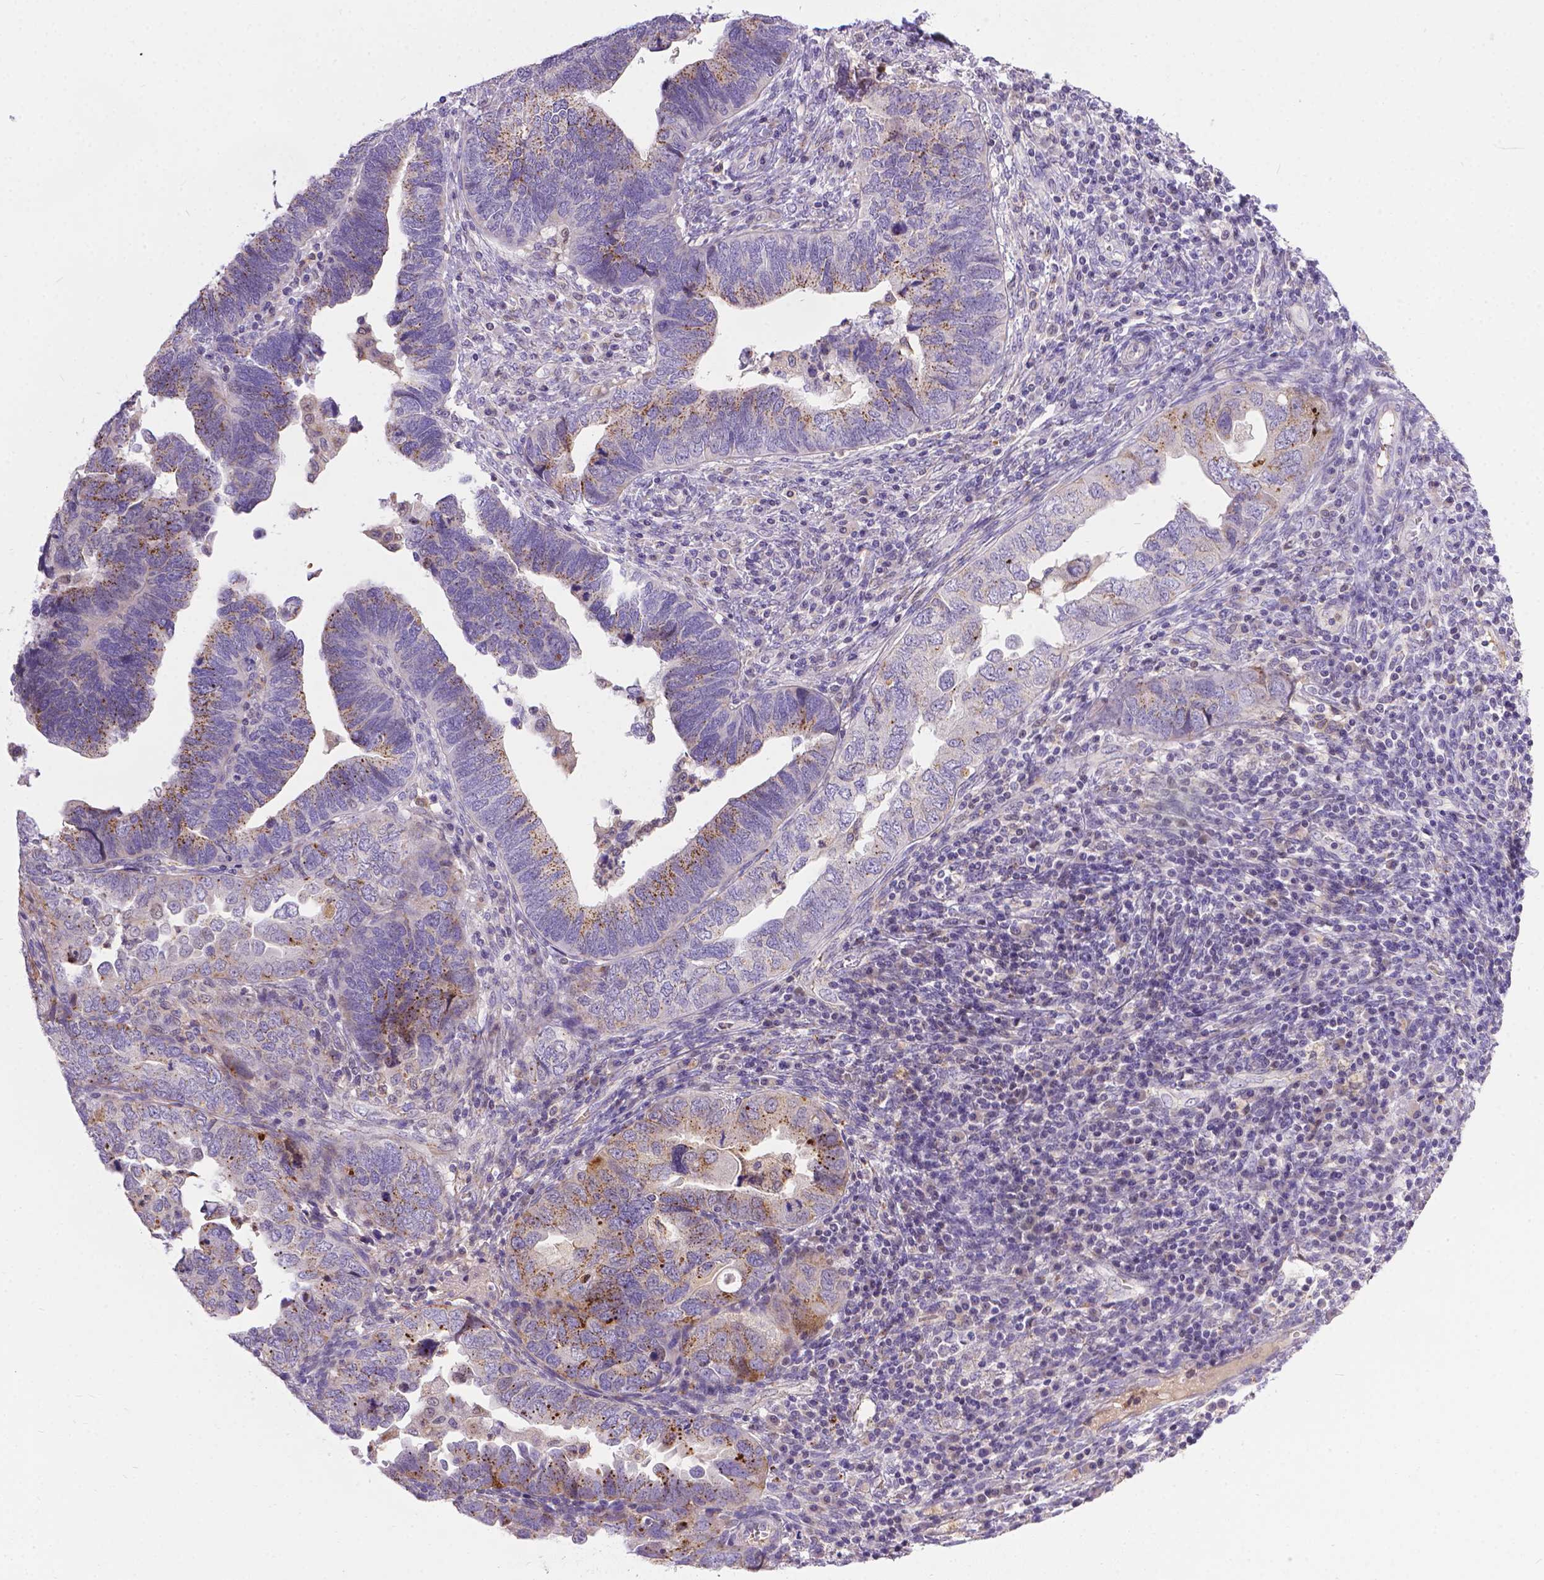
{"staining": {"intensity": "moderate", "quantity": "<25%", "location": "cytoplasmic/membranous"}, "tissue": "endometrial cancer", "cell_type": "Tumor cells", "image_type": "cancer", "snomed": [{"axis": "morphology", "description": "Adenocarcinoma, NOS"}, {"axis": "topography", "description": "Endometrium"}], "caption": "IHC (DAB) staining of endometrial cancer exhibits moderate cytoplasmic/membranous protein staining in approximately <25% of tumor cells.", "gene": "TM4SF18", "patient": {"sex": "female", "age": 79}}